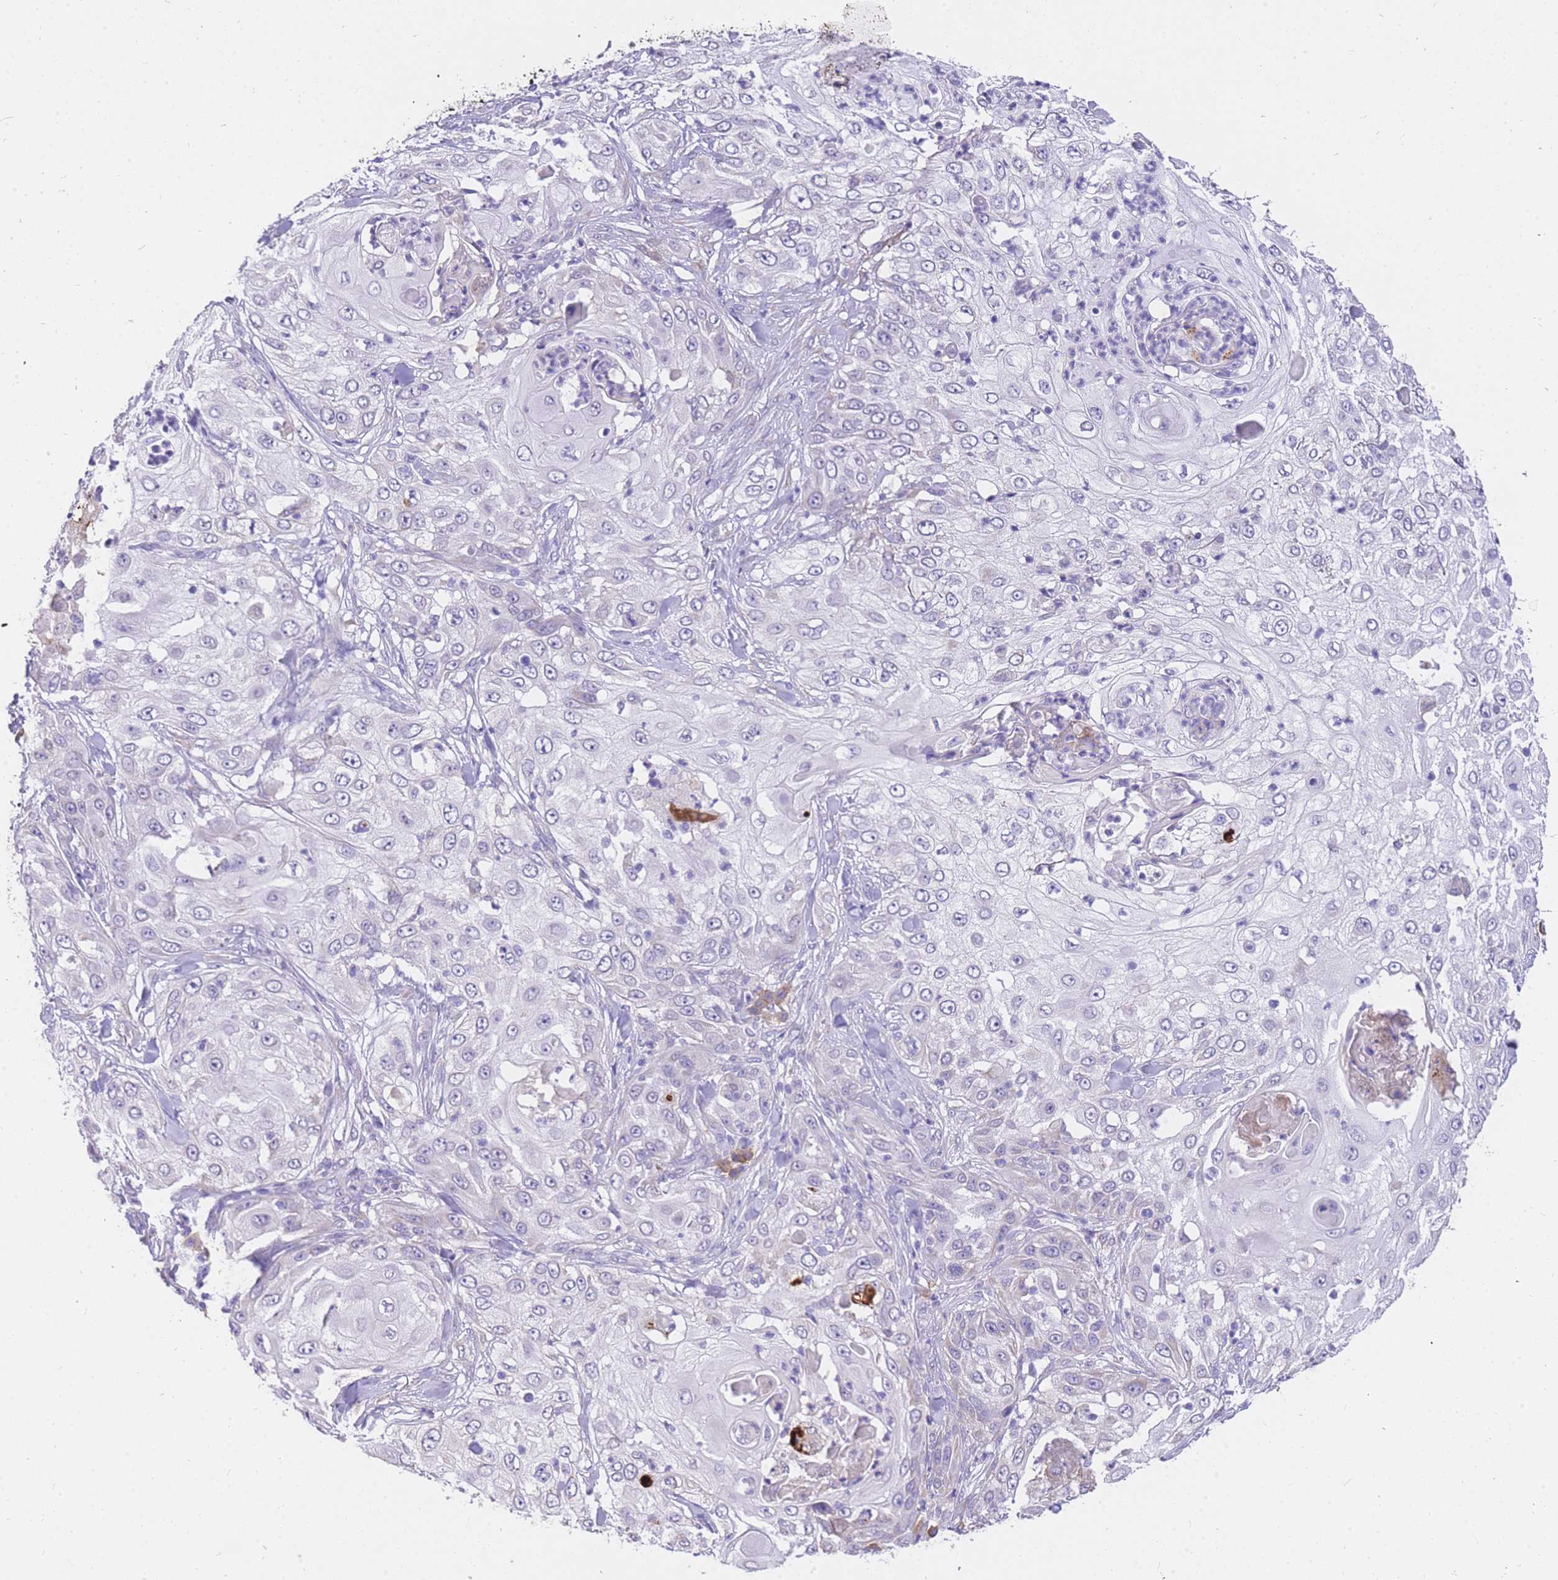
{"staining": {"intensity": "negative", "quantity": "none", "location": "none"}, "tissue": "skin cancer", "cell_type": "Tumor cells", "image_type": "cancer", "snomed": [{"axis": "morphology", "description": "Squamous cell carcinoma, NOS"}, {"axis": "topography", "description": "Skin"}], "caption": "There is no significant expression in tumor cells of squamous cell carcinoma (skin).", "gene": "C2orf88", "patient": {"sex": "female", "age": 44}}